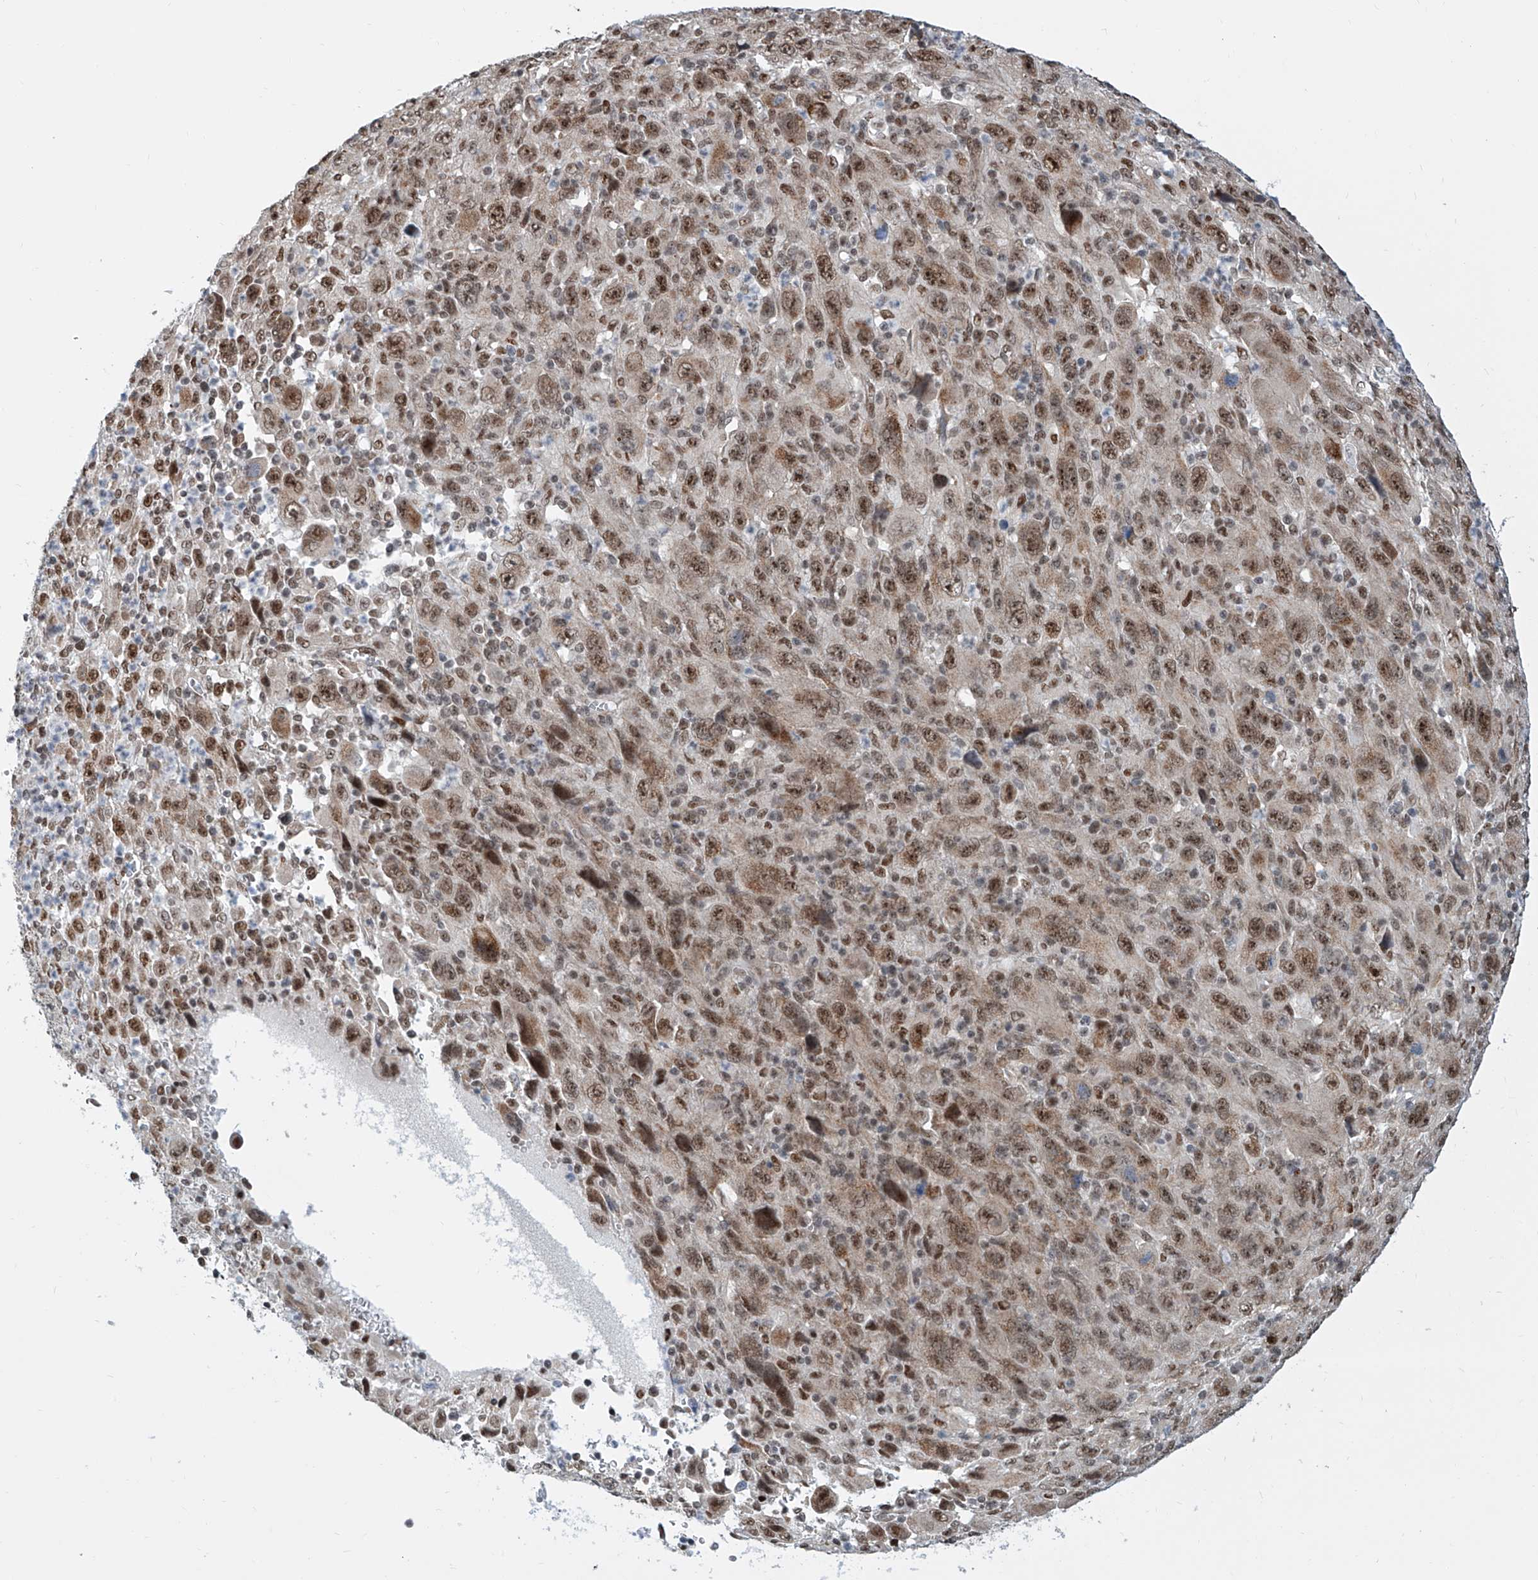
{"staining": {"intensity": "moderate", "quantity": ">75%", "location": "nuclear"}, "tissue": "melanoma", "cell_type": "Tumor cells", "image_type": "cancer", "snomed": [{"axis": "morphology", "description": "Malignant melanoma, Metastatic site"}, {"axis": "topography", "description": "Skin"}], "caption": "A brown stain highlights moderate nuclear positivity of a protein in malignant melanoma (metastatic site) tumor cells.", "gene": "SDE2", "patient": {"sex": "female", "age": 56}}